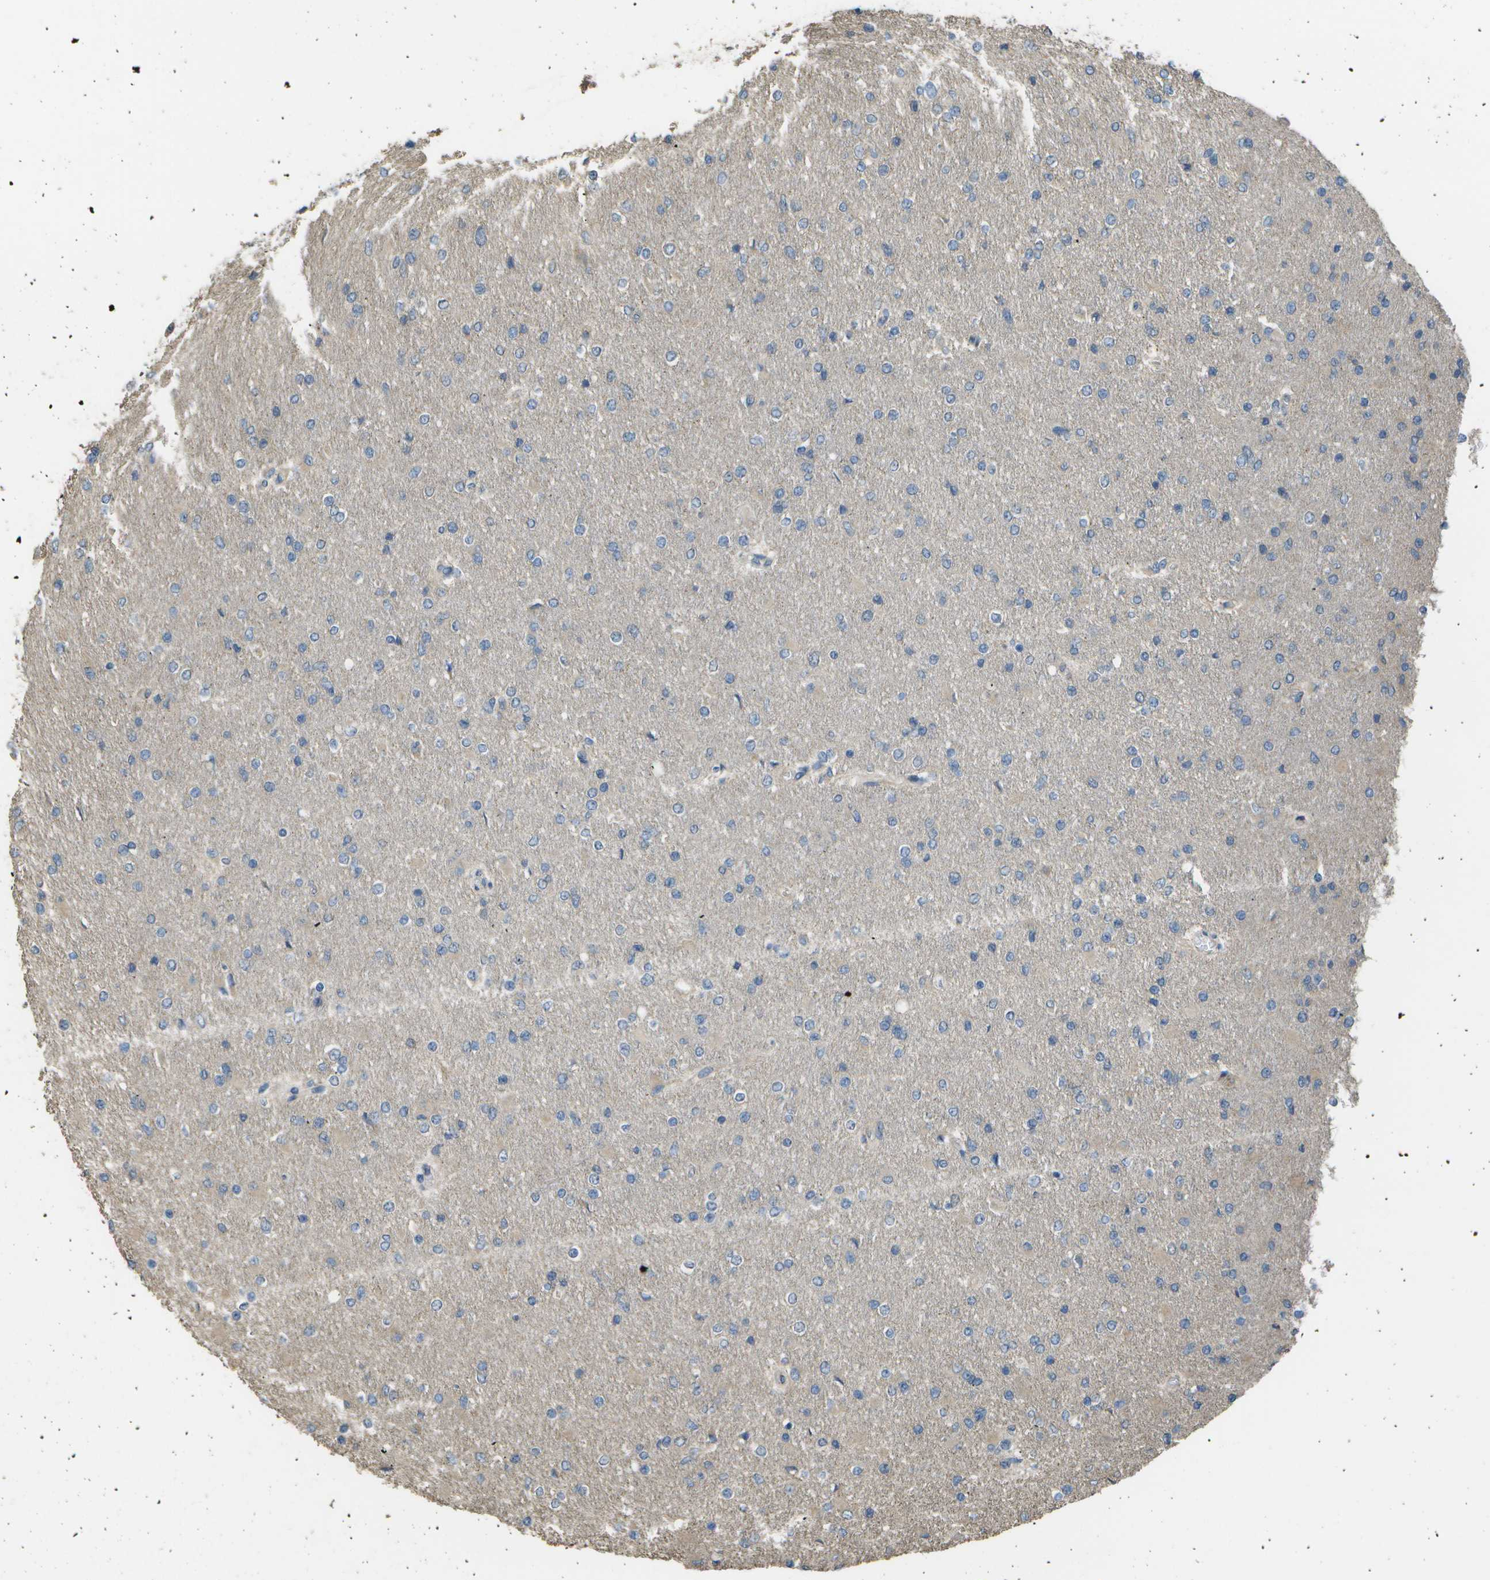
{"staining": {"intensity": "negative", "quantity": "none", "location": "none"}, "tissue": "glioma", "cell_type": "Tumor cells", "image_type": "cancer", "snomed": [{"axis": "morphology", "description": "Glioma, malignant, High grade"}, {"axis": "topography", "description": "Cerebral cortex"}], "caption": "The image exhibits no staining of tumor cells in glioma.", "gene": "CLNS1A", "patient": {"sex": "female", "age": 36}}